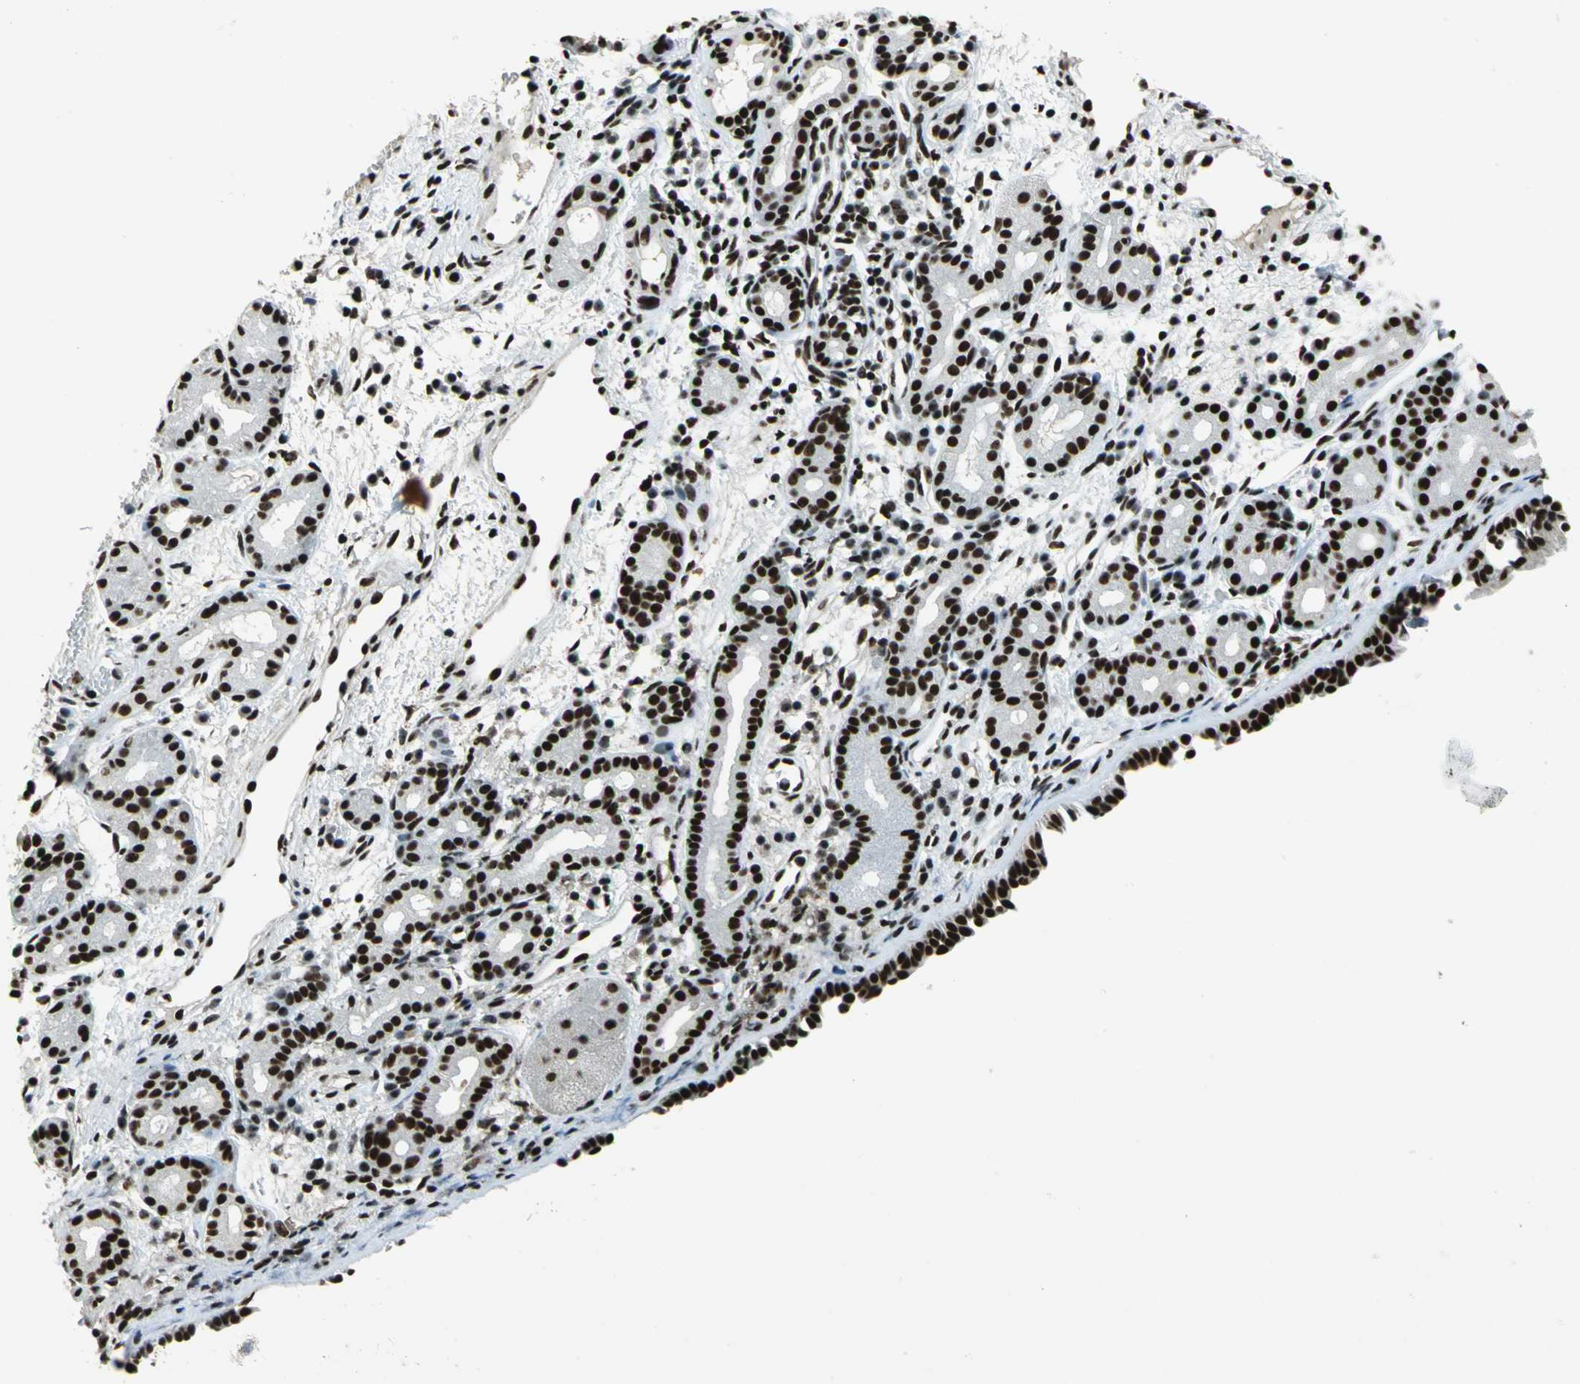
{"staining": {"intensity": "strong", "quantity": ">75%", "location": "nuclear"}, "tissue": "nasopharynx", "cell_type": "Respiratory epithelial cells", "image_type": "normal", "snomed": [{"axis": "morphology", "description": "Normal tissue, NOS"}, {"axis": "morphology", "description": "Inflammation, NOS"}, {"axis": "topography", "description": "Nasopharynx"}], "caption": "IHC (DAB (3,3'-diaminobenzidine)) staining of benign human nasopharynx displays strong nuclear protein positivity in approximately >75% of respiratory epithelial cells.", "gene": "UBTF", "patient": {"sex": "female", "age": 55}}